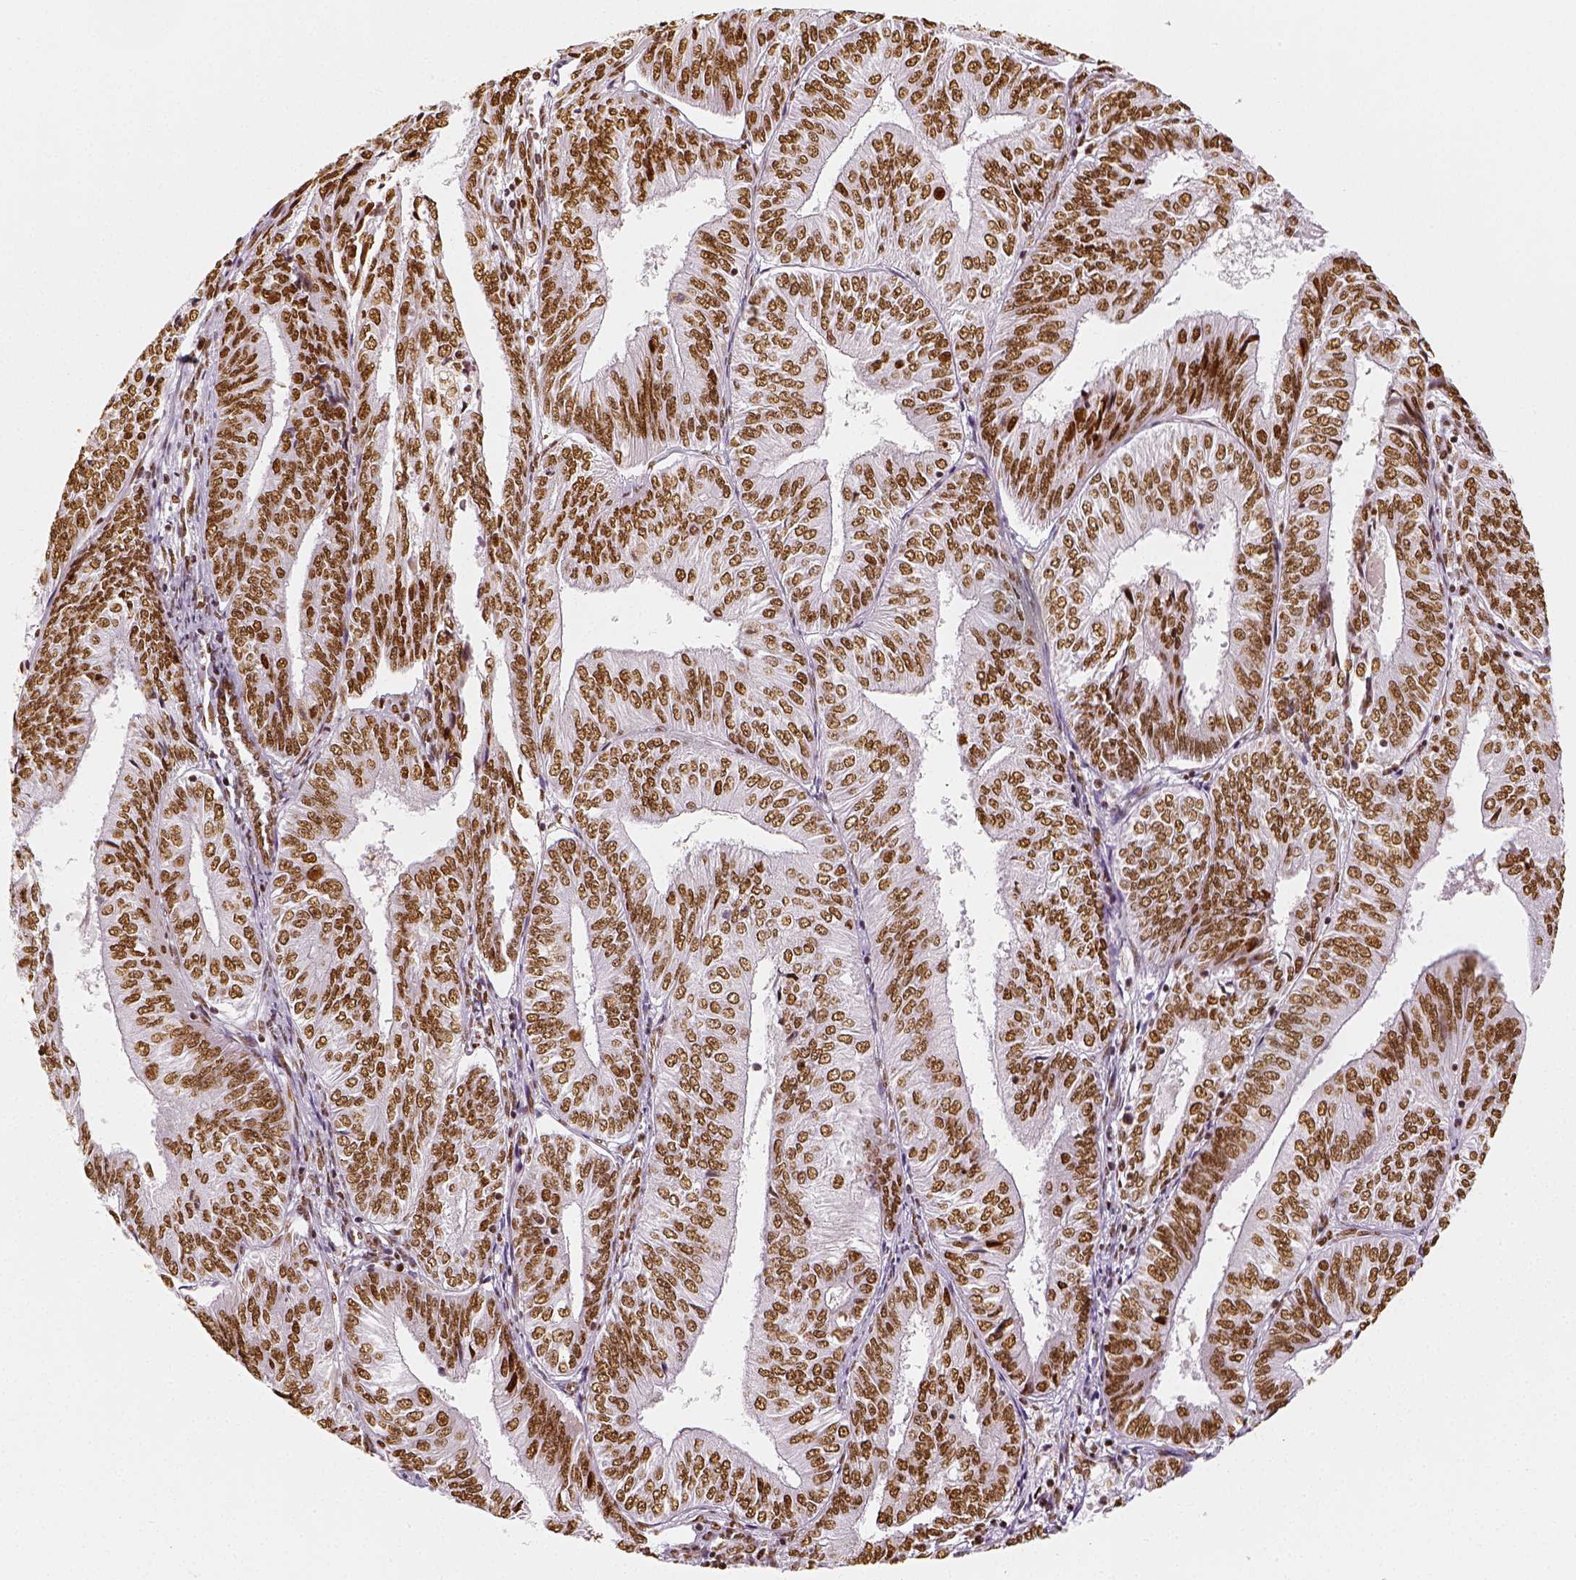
{"staining": {"intensity": "moderate", "quantity": ">75%", "location": "nuclear"}, "tissue": "endometrial cancer", "cell_type": "Tumor cells", "image_type": "cancer", "snomed": [{"axis": "morphology", "description": "Adenocarcinoma, NOS"}, {"axis": "topography", "description": "Endometrium"}], "caption": "High-magnification brightfield microscopy of endometrial adenocarcinoma stained with DAB (brown) and counterstained with hematoxylin (blue). tumor cells exhibit moderate nuclear staining is present in about>75% of cells. (IHC, brightfield microscopy, high magnification).", "gene": "KDM5B", "patient": {"sex": "female", "age": 58}}